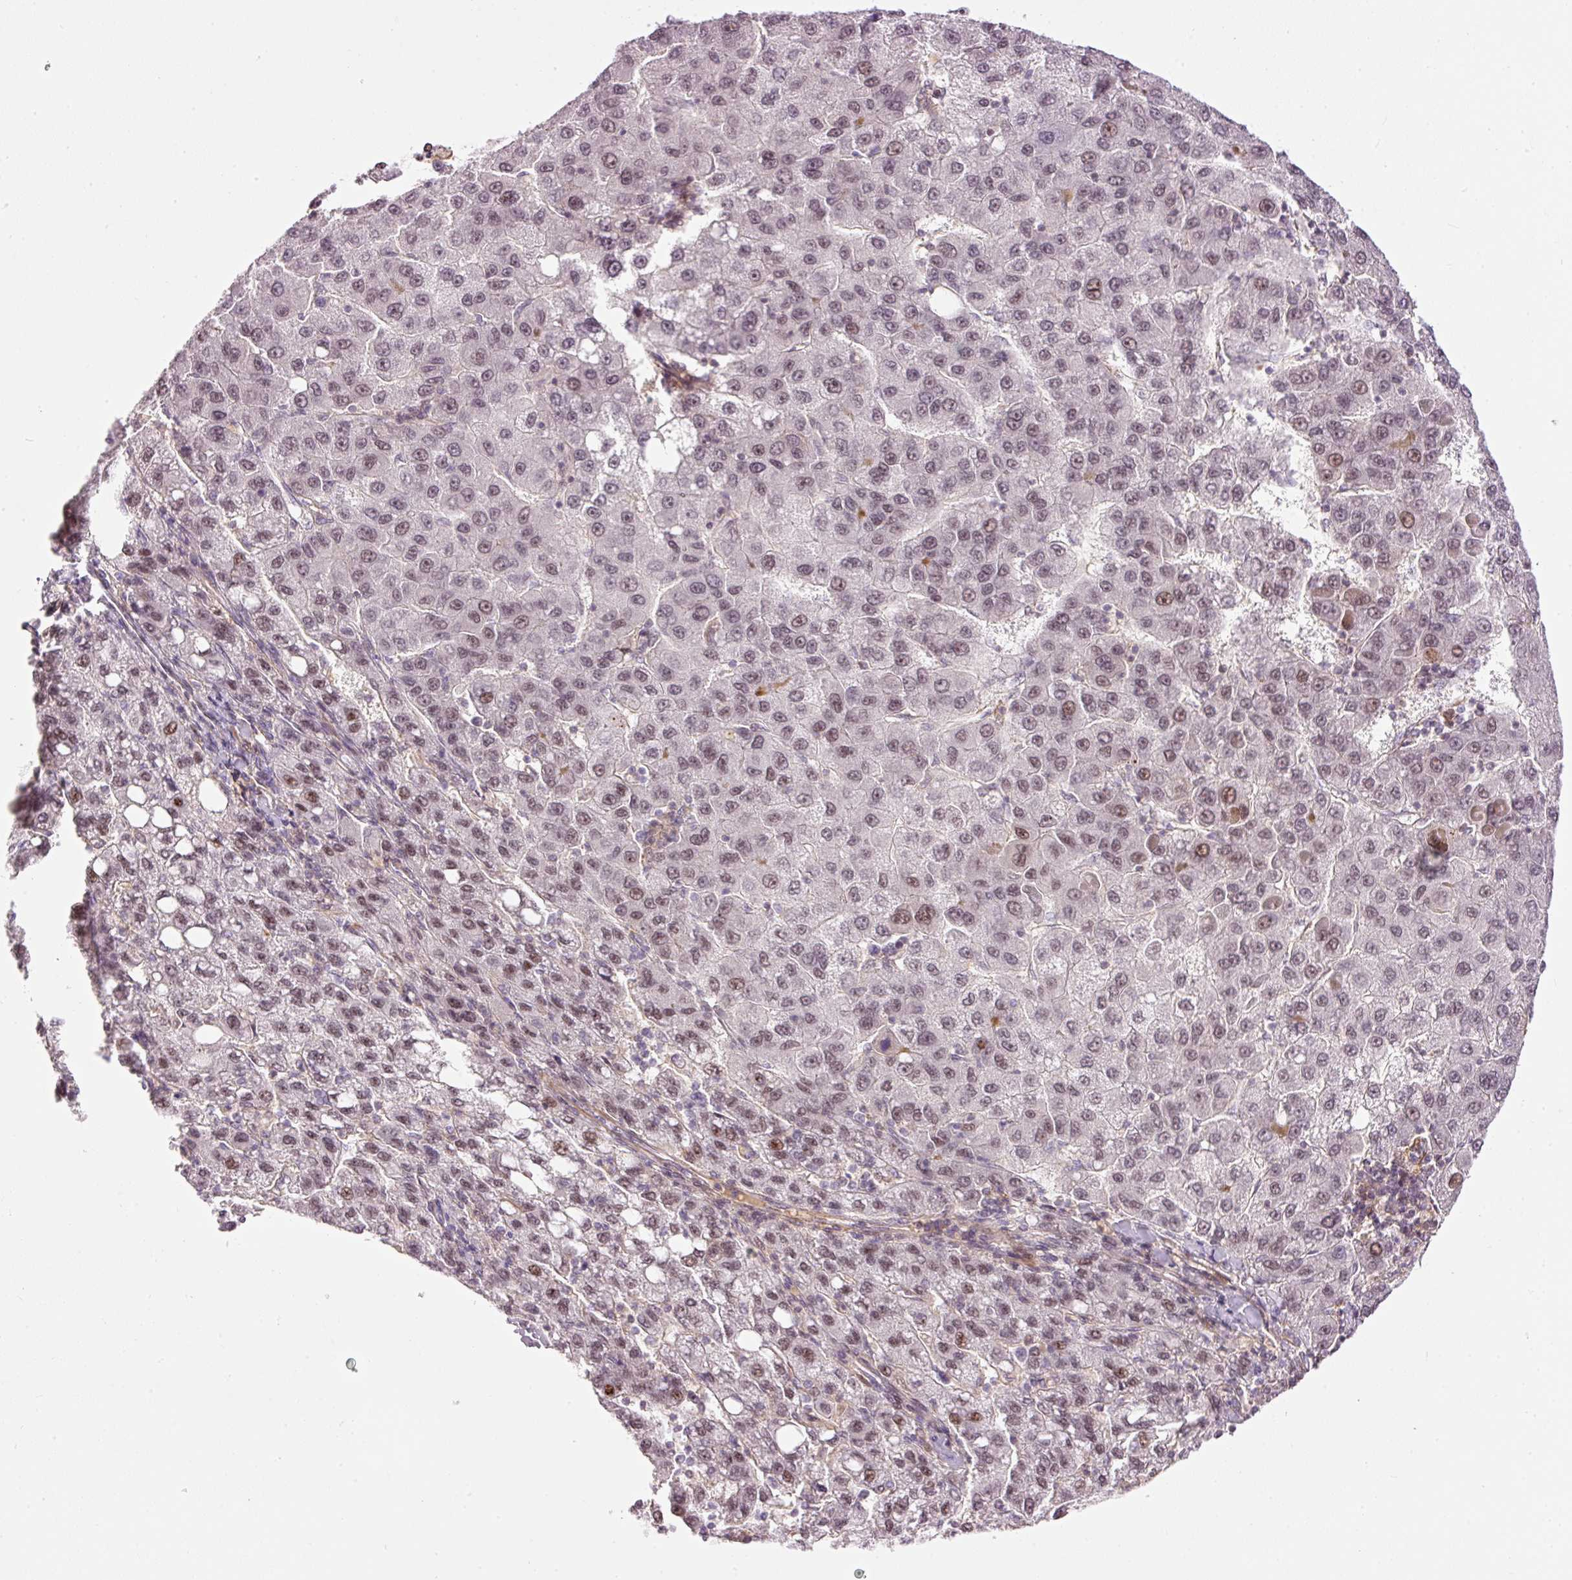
{"staining": {"intensity": "moderate", "quantity": "25%-75%", "location": "nuclear"}, "tissue": "liver cancer", "cell_type": "Tumor cells", "image_type": "cancer", "snomed": [{"axis": "morphology", "description": "Carcinoma, Hepatocellular, NOS"}, {"axis": "topography", "description": "Liver"}], "caption": "Liver hepatocellular carcinoma stained for a protein shows moderate nuclear positivity in tumor cells.", "gene": "HNF1A", "patient": {"sex": "female", "age": 82}}